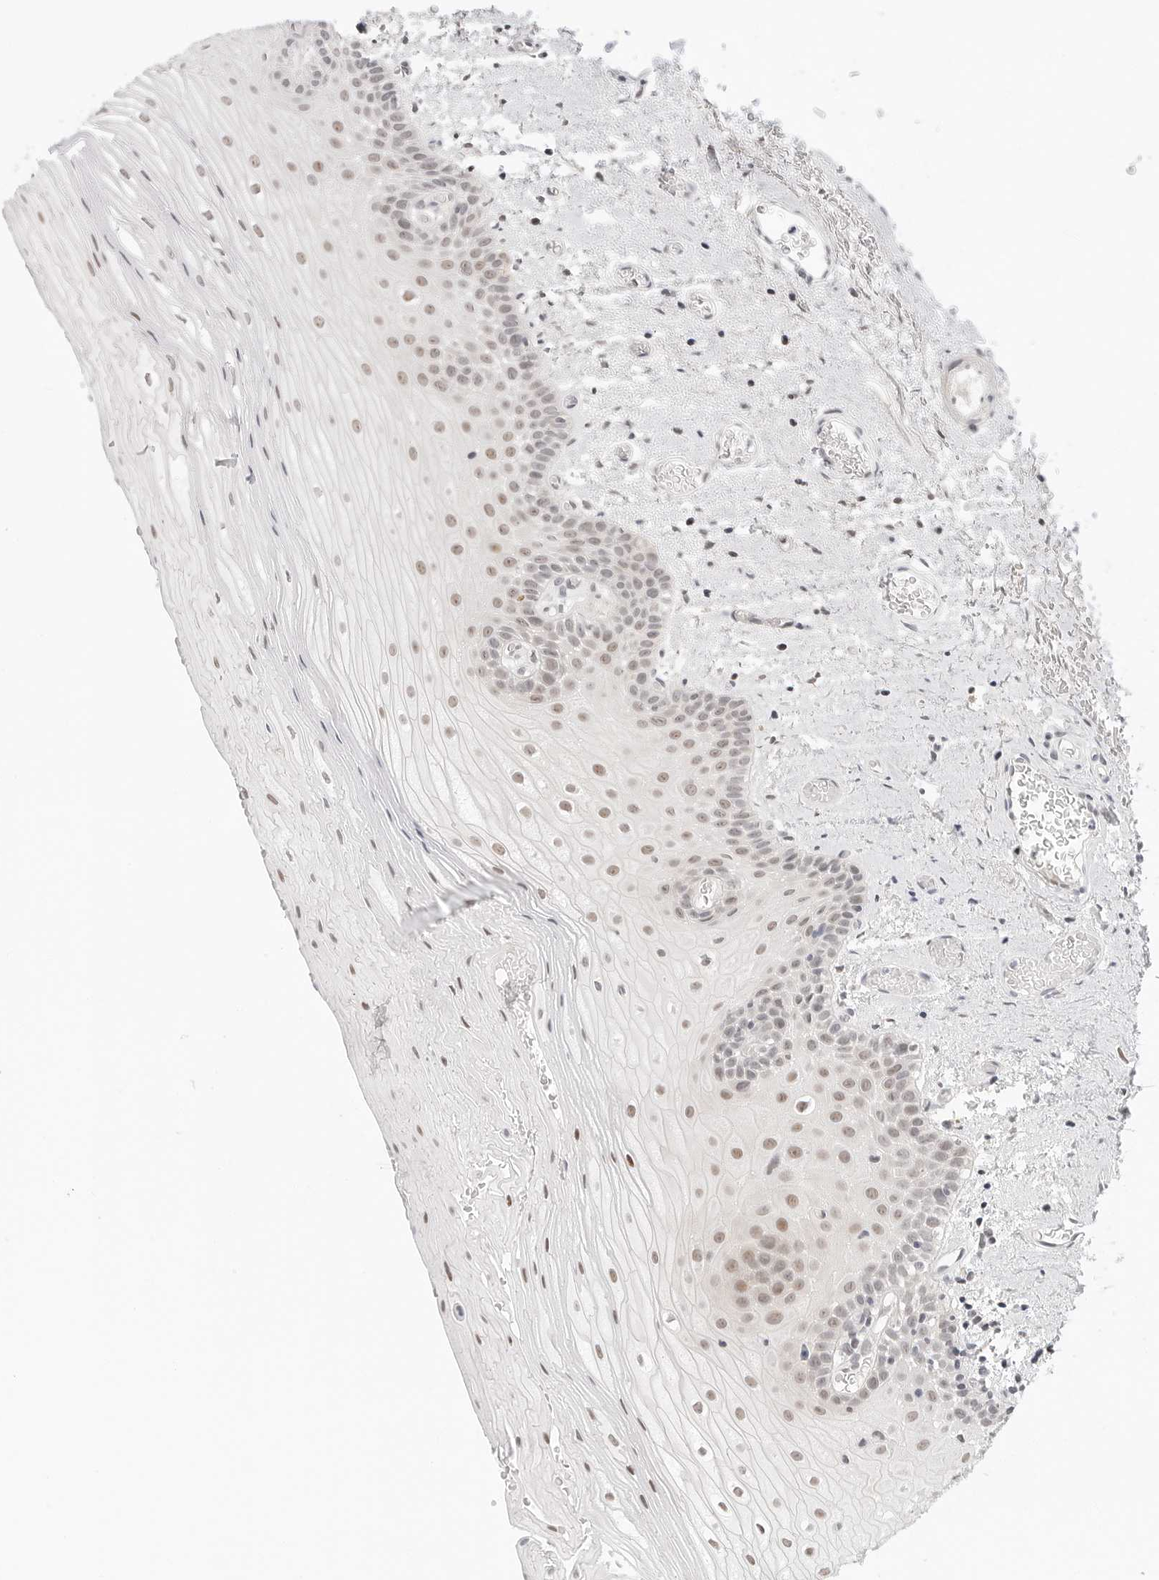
{"staining": {"intensity": "weak", "quantity": ">75%", "location": "nuclear"}, "tissue": "oral mucosa", "cell_type": "Squamous epithelial cells", "image_type": "normal", "snomed": [{"axis": "morphology", "description": "Normal tissue, NOS"}, {"axis": "topography", "description": "Oral tissue"}], "caption": "High-magnification brightfield microscopy of normal oral mucosa stained with DAB (3,3'-diaminobenzidine) (brown) and counterstained with hematoxylin (blue). squamous epithelial cells exhibit weak nuclear expression is appreciated in approximately>75% of cells.", "gene": "TSEN2", "patient": {"sex": "male", "age": 52}}